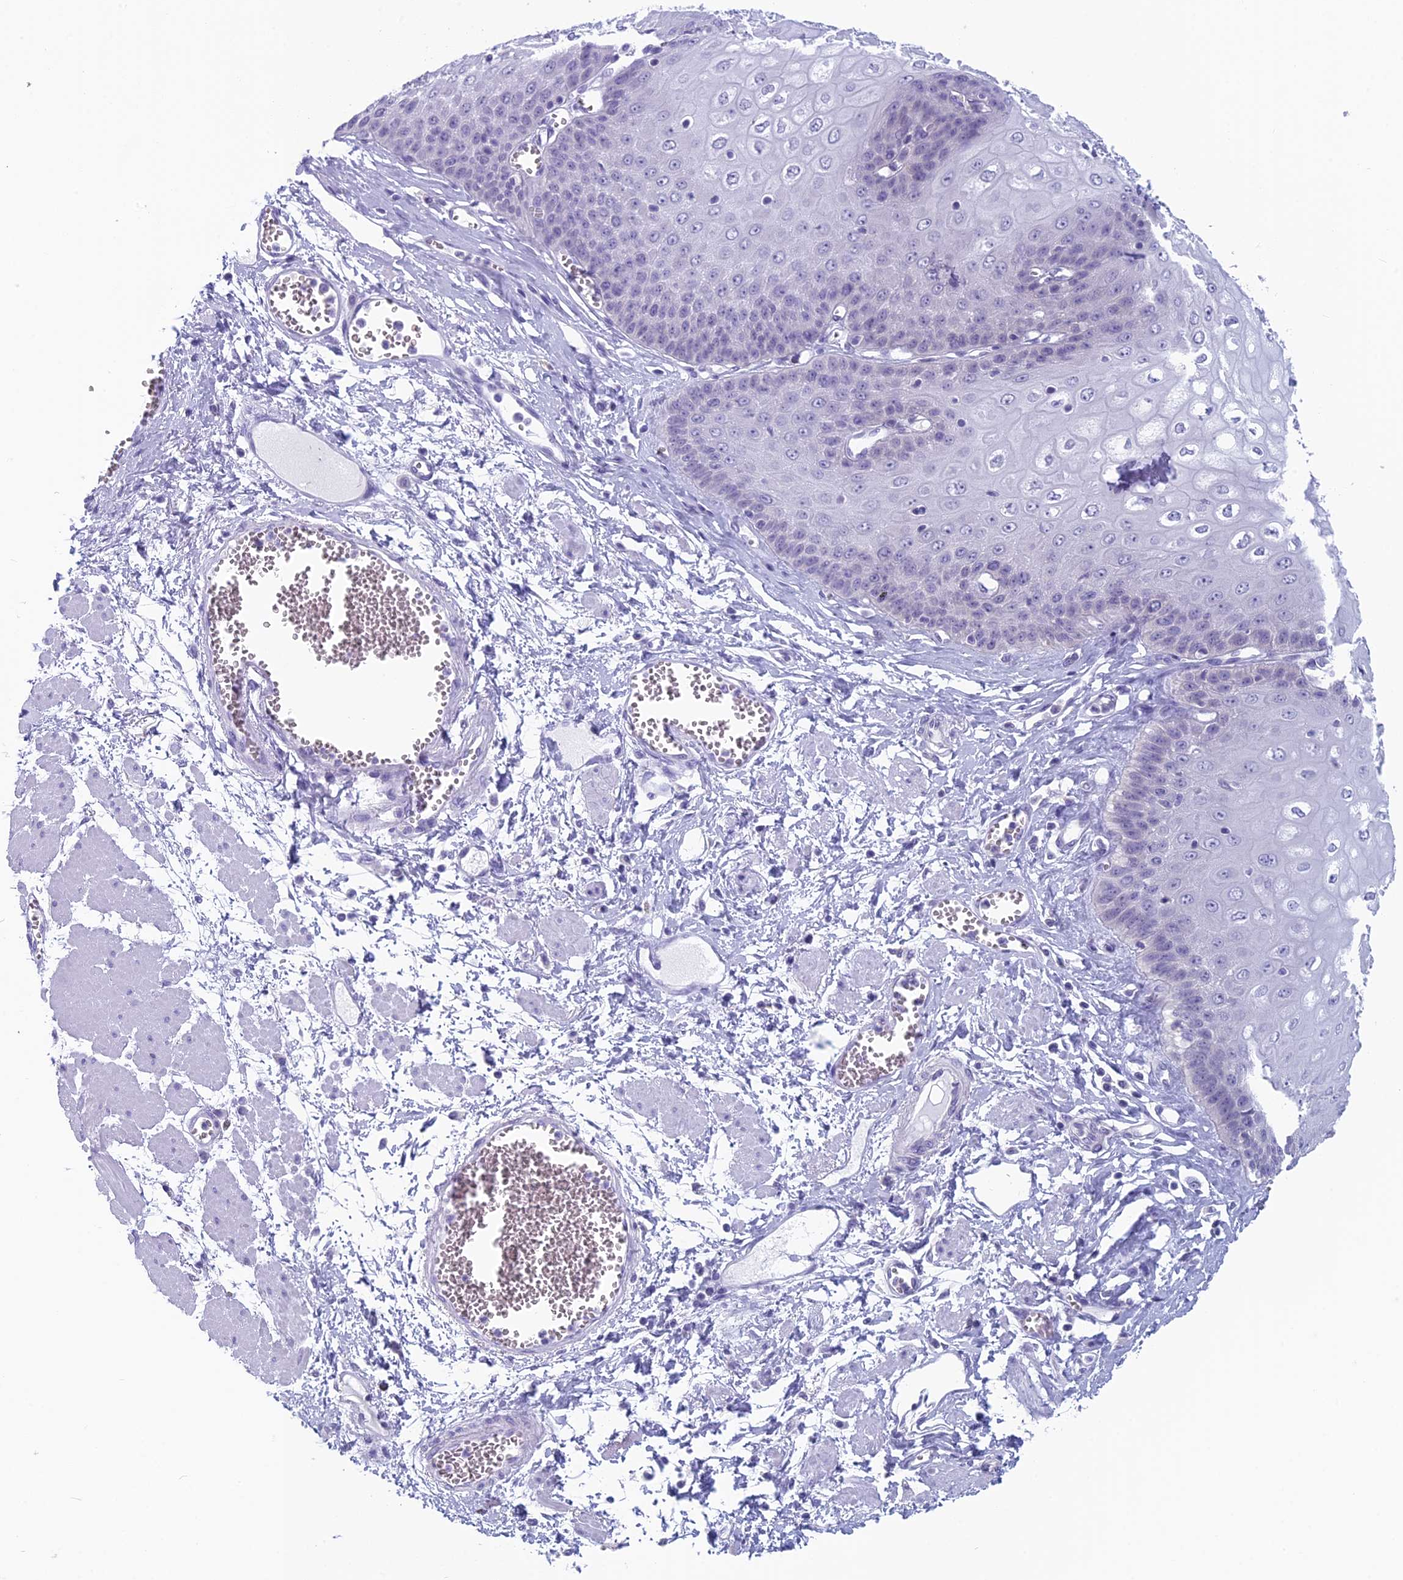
{"staining": {"intensity": "negative", "quantity": "none", "location": "none"}, "tissue": "esophagus", "cell_type": "Squamous epithelial cells", "image_type": "normal", "snomed": [{"axis": "morphology", "description": "Normal tissue, NOS"}, {"axis": "topography", "description": "Esophagus"}], "caption": "Squamous epithelial cells show no significant protein expression in unremarkable esophagus. The staining is performed using DAB brown chromogen with nuclei counter-stained in using hematoxylin.", "gene": "MRI1", "patient": {"sex": "male", "age": 60}}